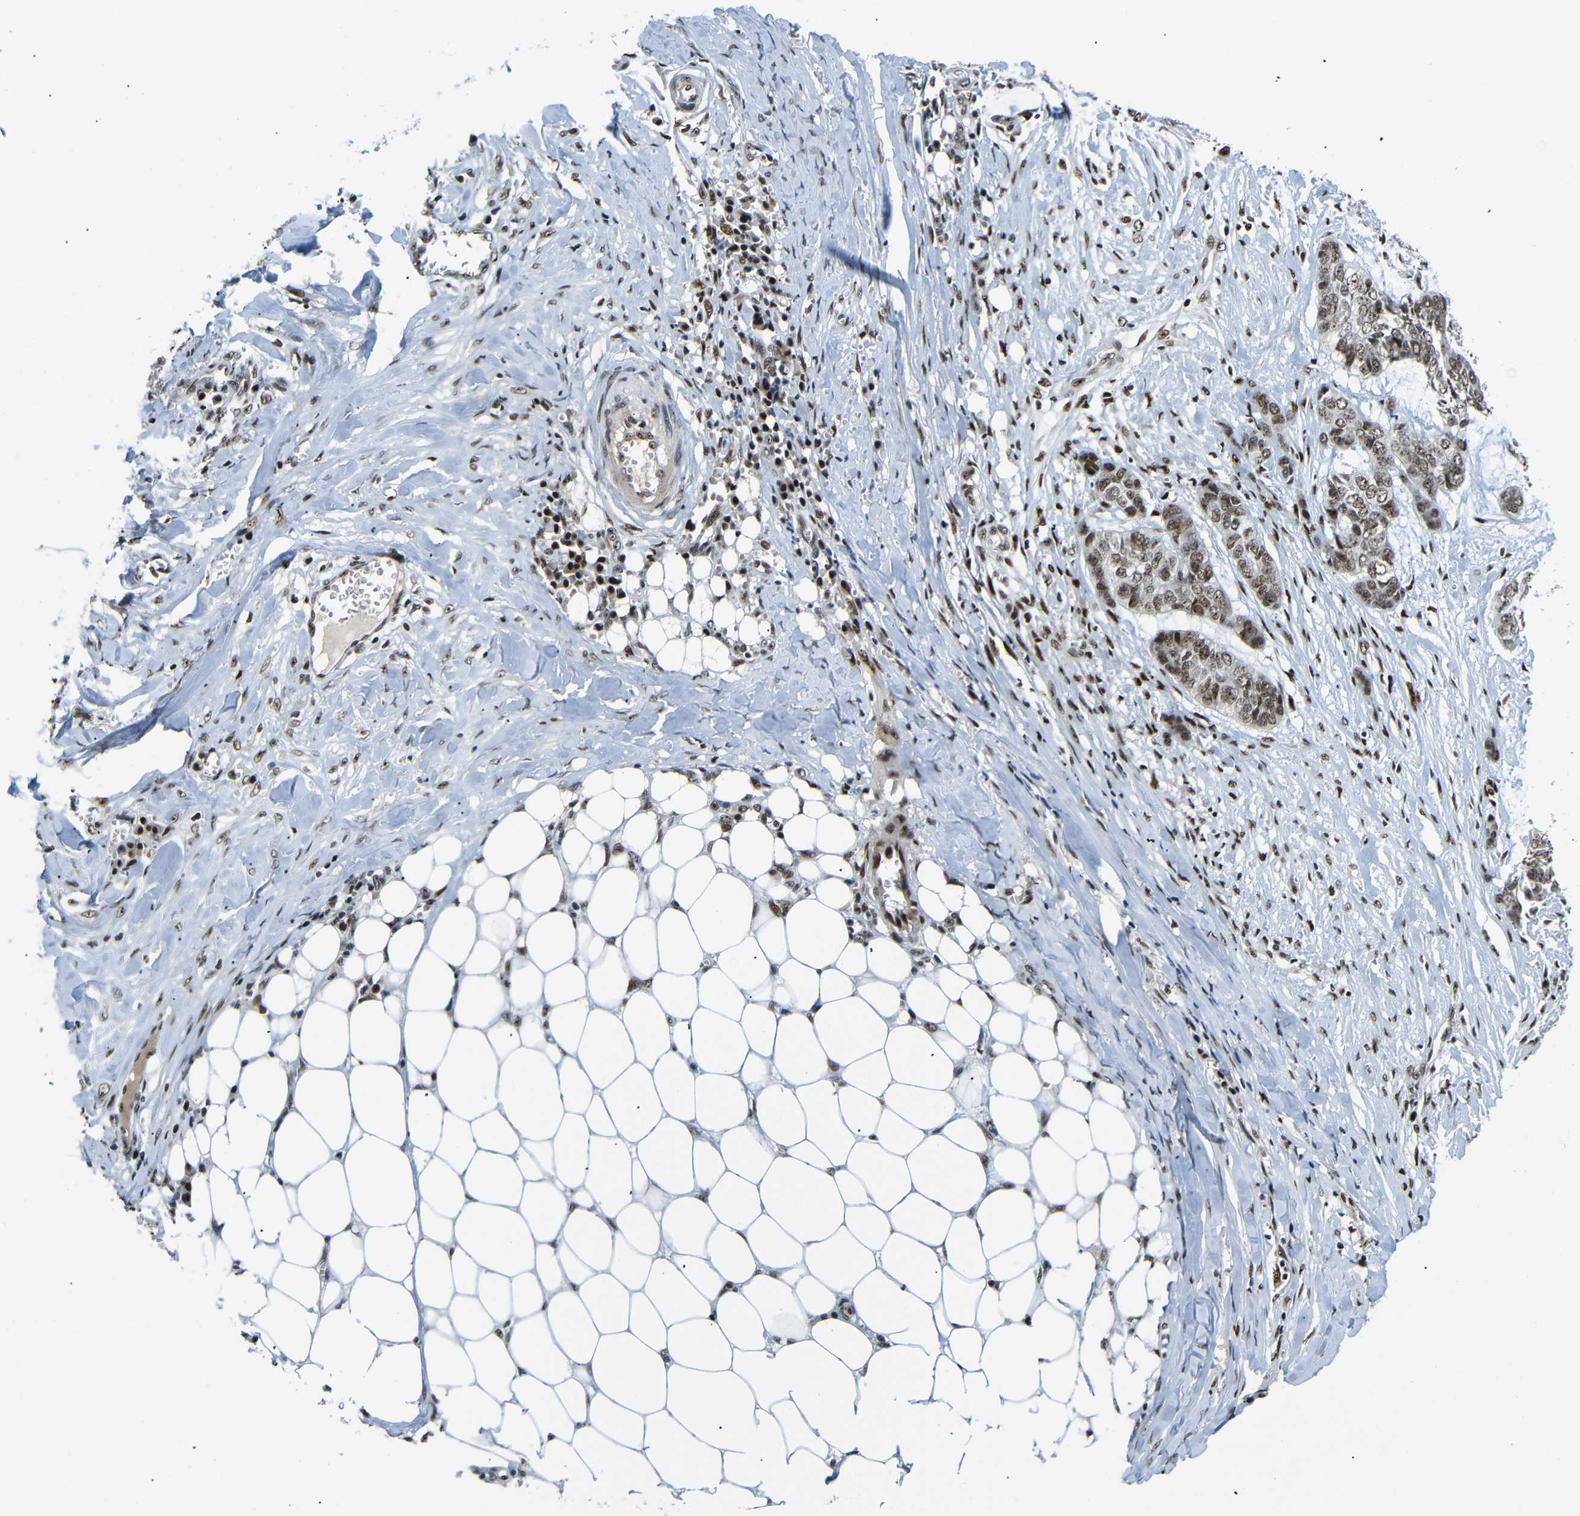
{"staining": {"intensity": "moderate", "quantity": ">75%", "location": "nuclear"}, "tissue": "skin cancer", "cell_type": "Tumor cells", "image_type": "cancer", "snomed": [{"axis": "morphology", "description": "Basal cell carcinoma"}, {"axis": "topography", "description": "Skin"}], "caption": "Tumor cells display medium levels of moderate nuclear positivity in approximately >75% of cells in human basal cell carcinoma (skin).", "gene": "SETDB2", "patient": {"sex": "female", "age": 64}}